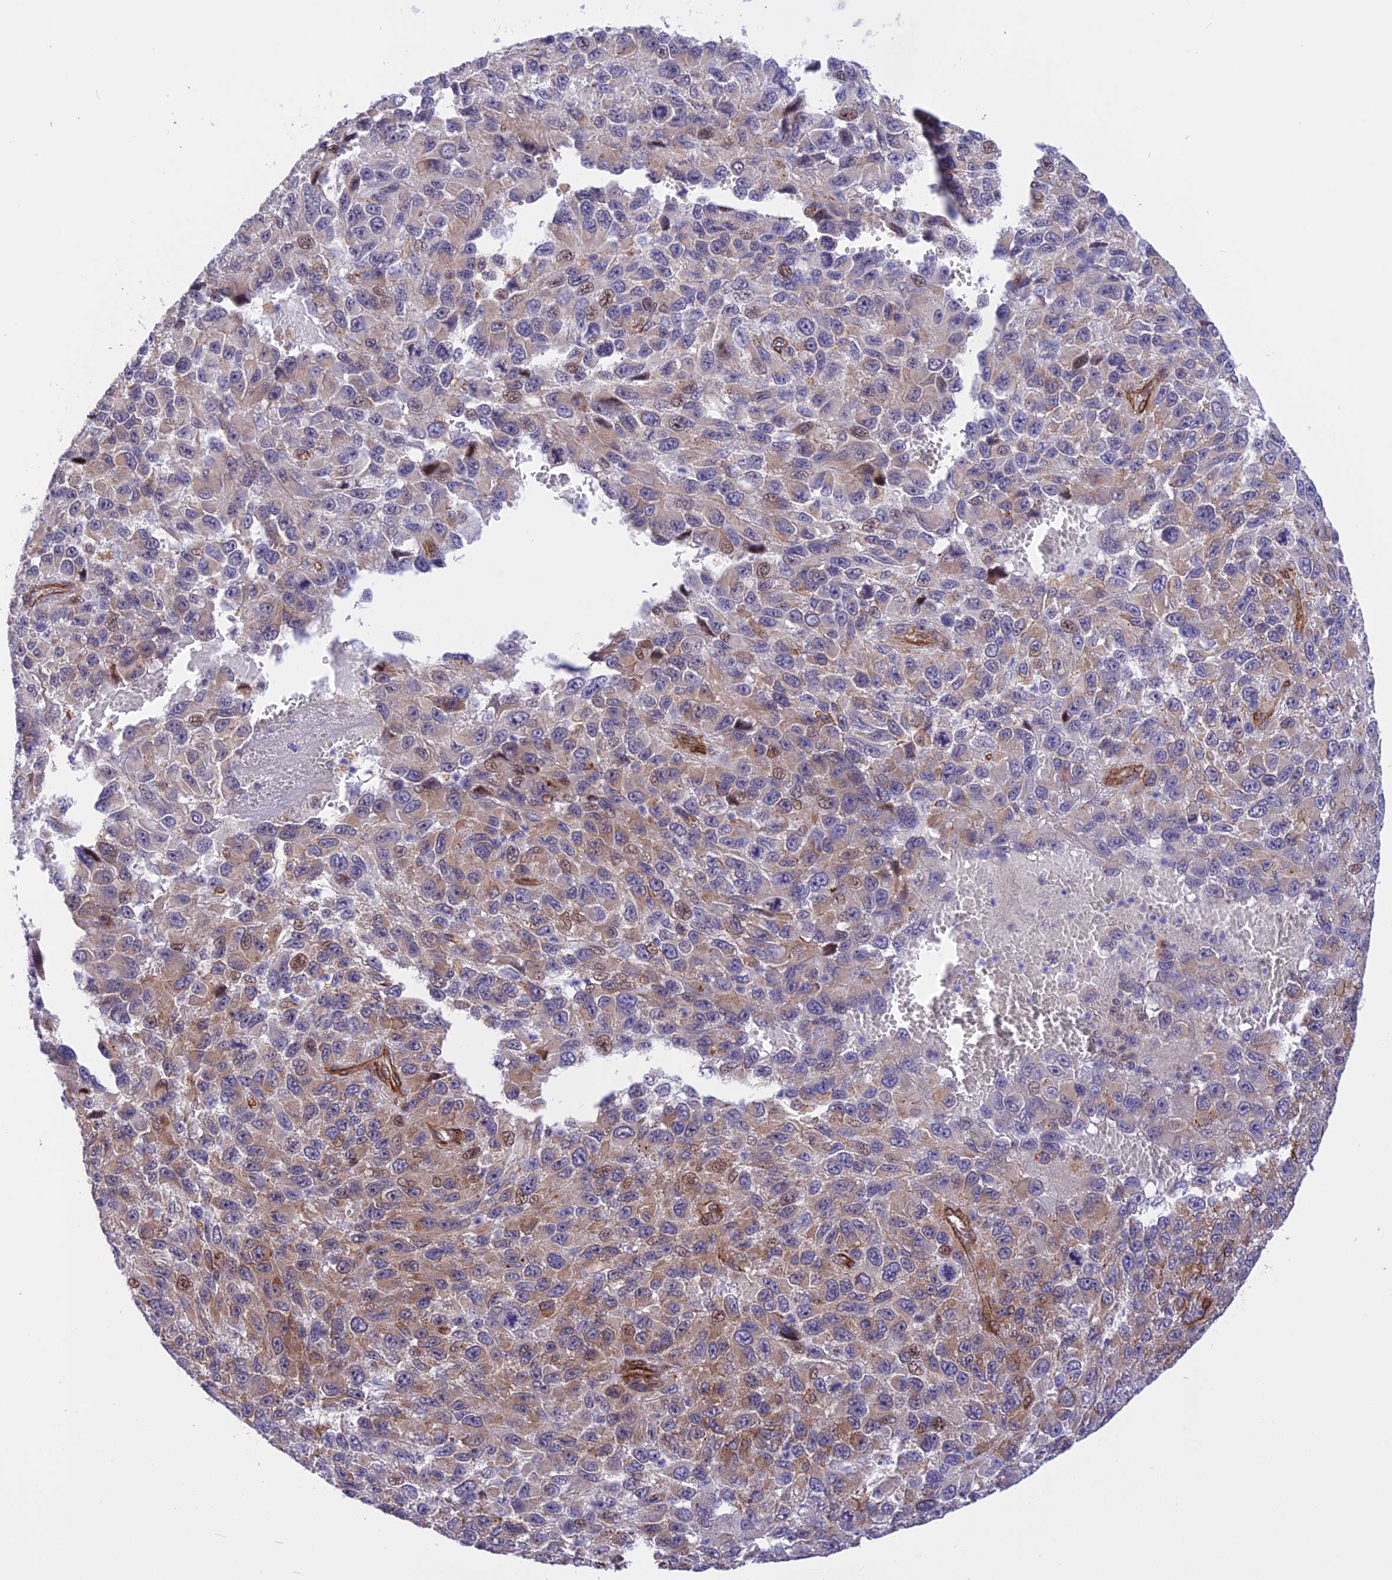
{"staining": {"intensity": "moderate", "quantity": "<25%", "location": "cytoplasmic/membranous,nuclear"}, "tissue": "melanoma", "cell_type": "Tumor cells", "image_type": "cancer", "snomed": [{"axis": "morphology", "description": "Normal tissue, NOS"}, {"axis": "morphology", "description": "Malignant melanoma, NOS"}, {"axis": "topography", "description": "Skin"}], "caption": "Immunohistochemistry (IHC) photomicrograph of malignant melanoma stained for a protein (brown), which displays low levels of moderate cytoplasmic/membranous and nuclear staining in about <25% of tumor cells.", "gene": "R3HDM4", "patient": {"sex": "female", "age": 96}}